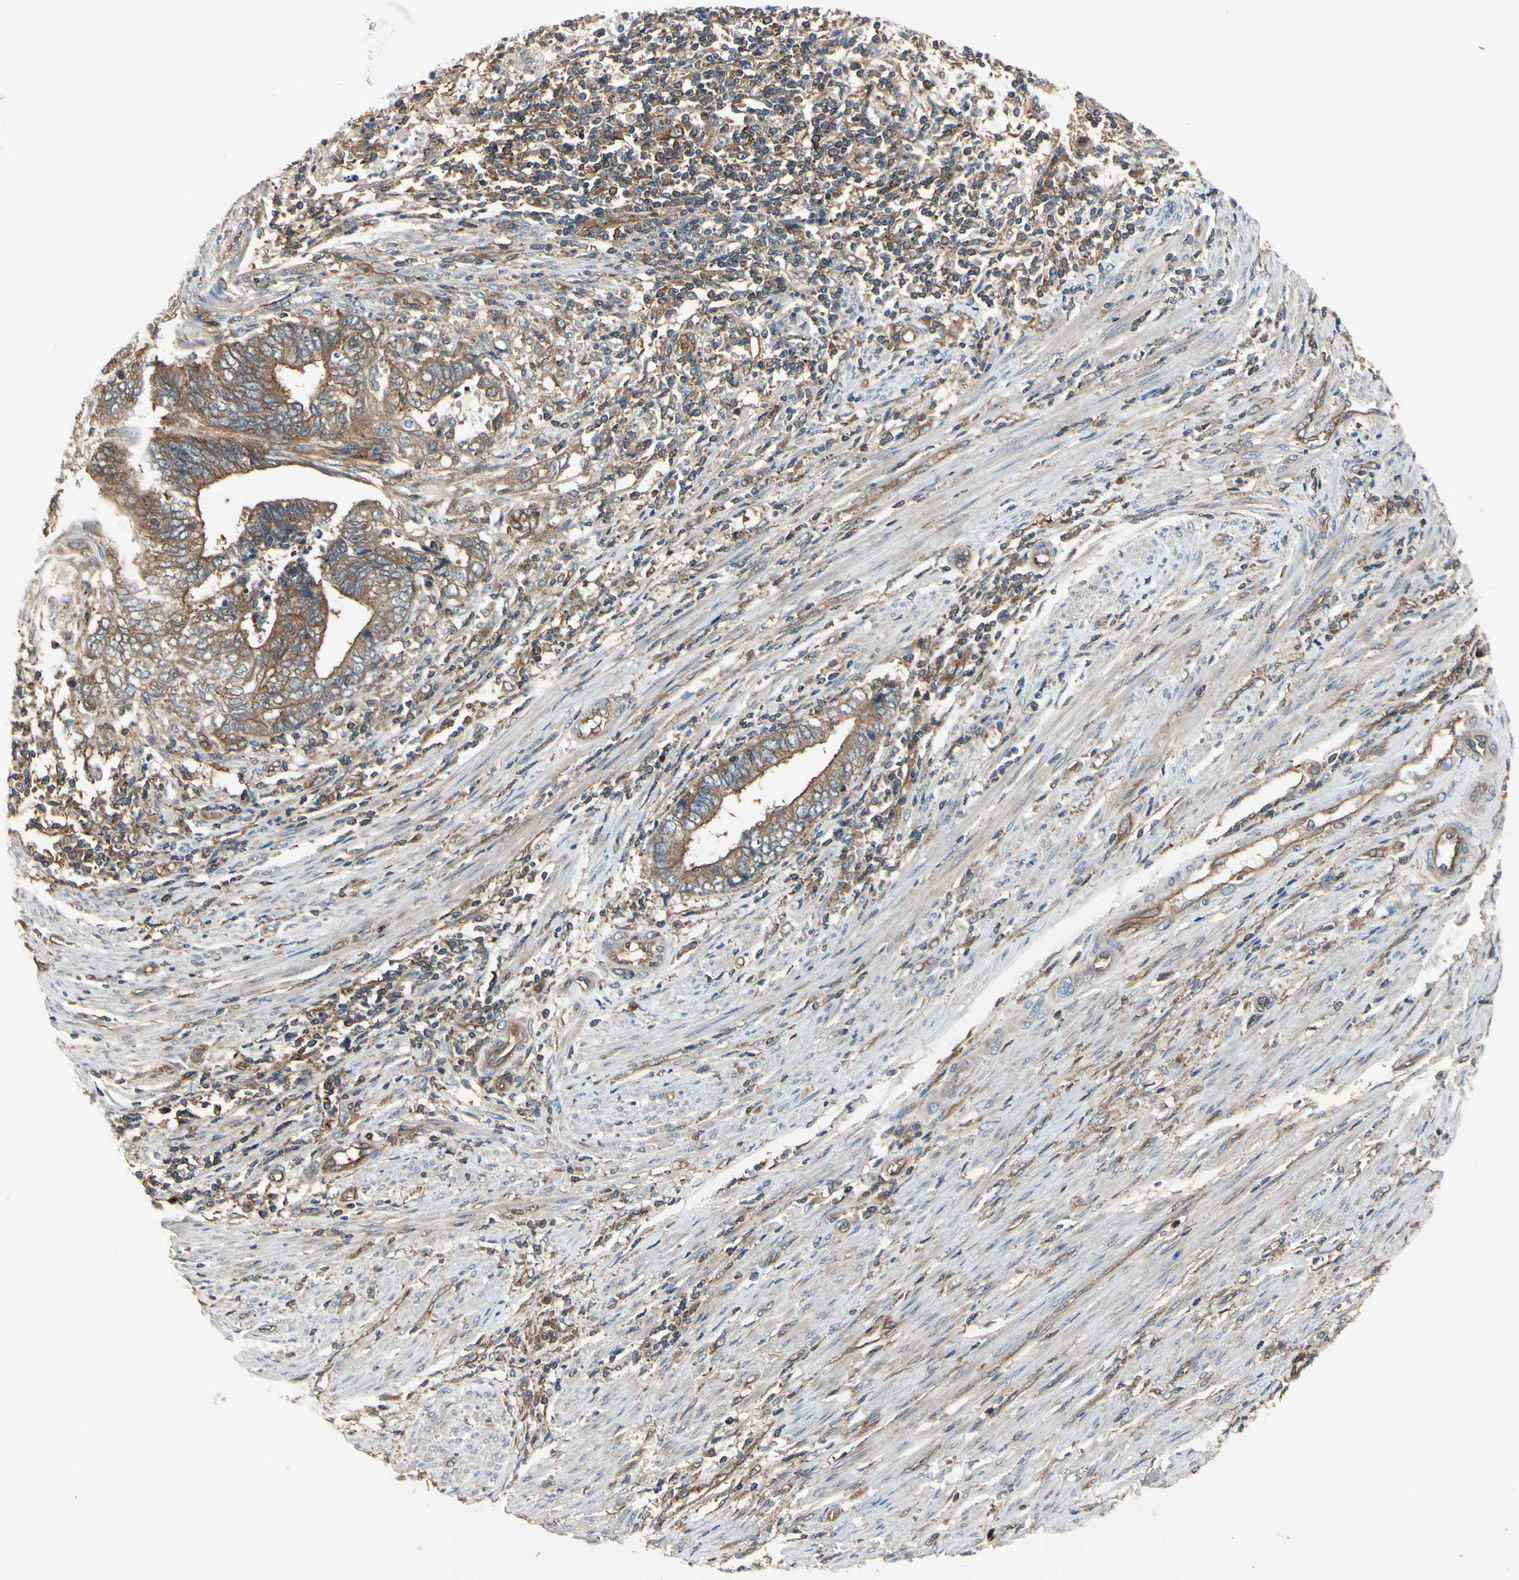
{"staining": {"intensity": "moderate", "quantity": "25%-75%", "location": "none"}, "tissue": "endometrial cancer", "cell_type": "Tumor cells", "image_type": "cancer", "snomed": [{"axis": "morphology", "description": "Adenocarcinoma, NOS"}, {"axis": "topography", "description": "Uterus"}, {"axis": "topography", "description": "Endometrium"}], "caption": "This histopathology image displays endometrial cancer stained with IHC to label a protein in brown. The None of tumor cells show moderate positivity for the protein. Nuclei are counter-stained blue.", "gene": "EPS15", "patient": {"sex": "female", "age": 70}}